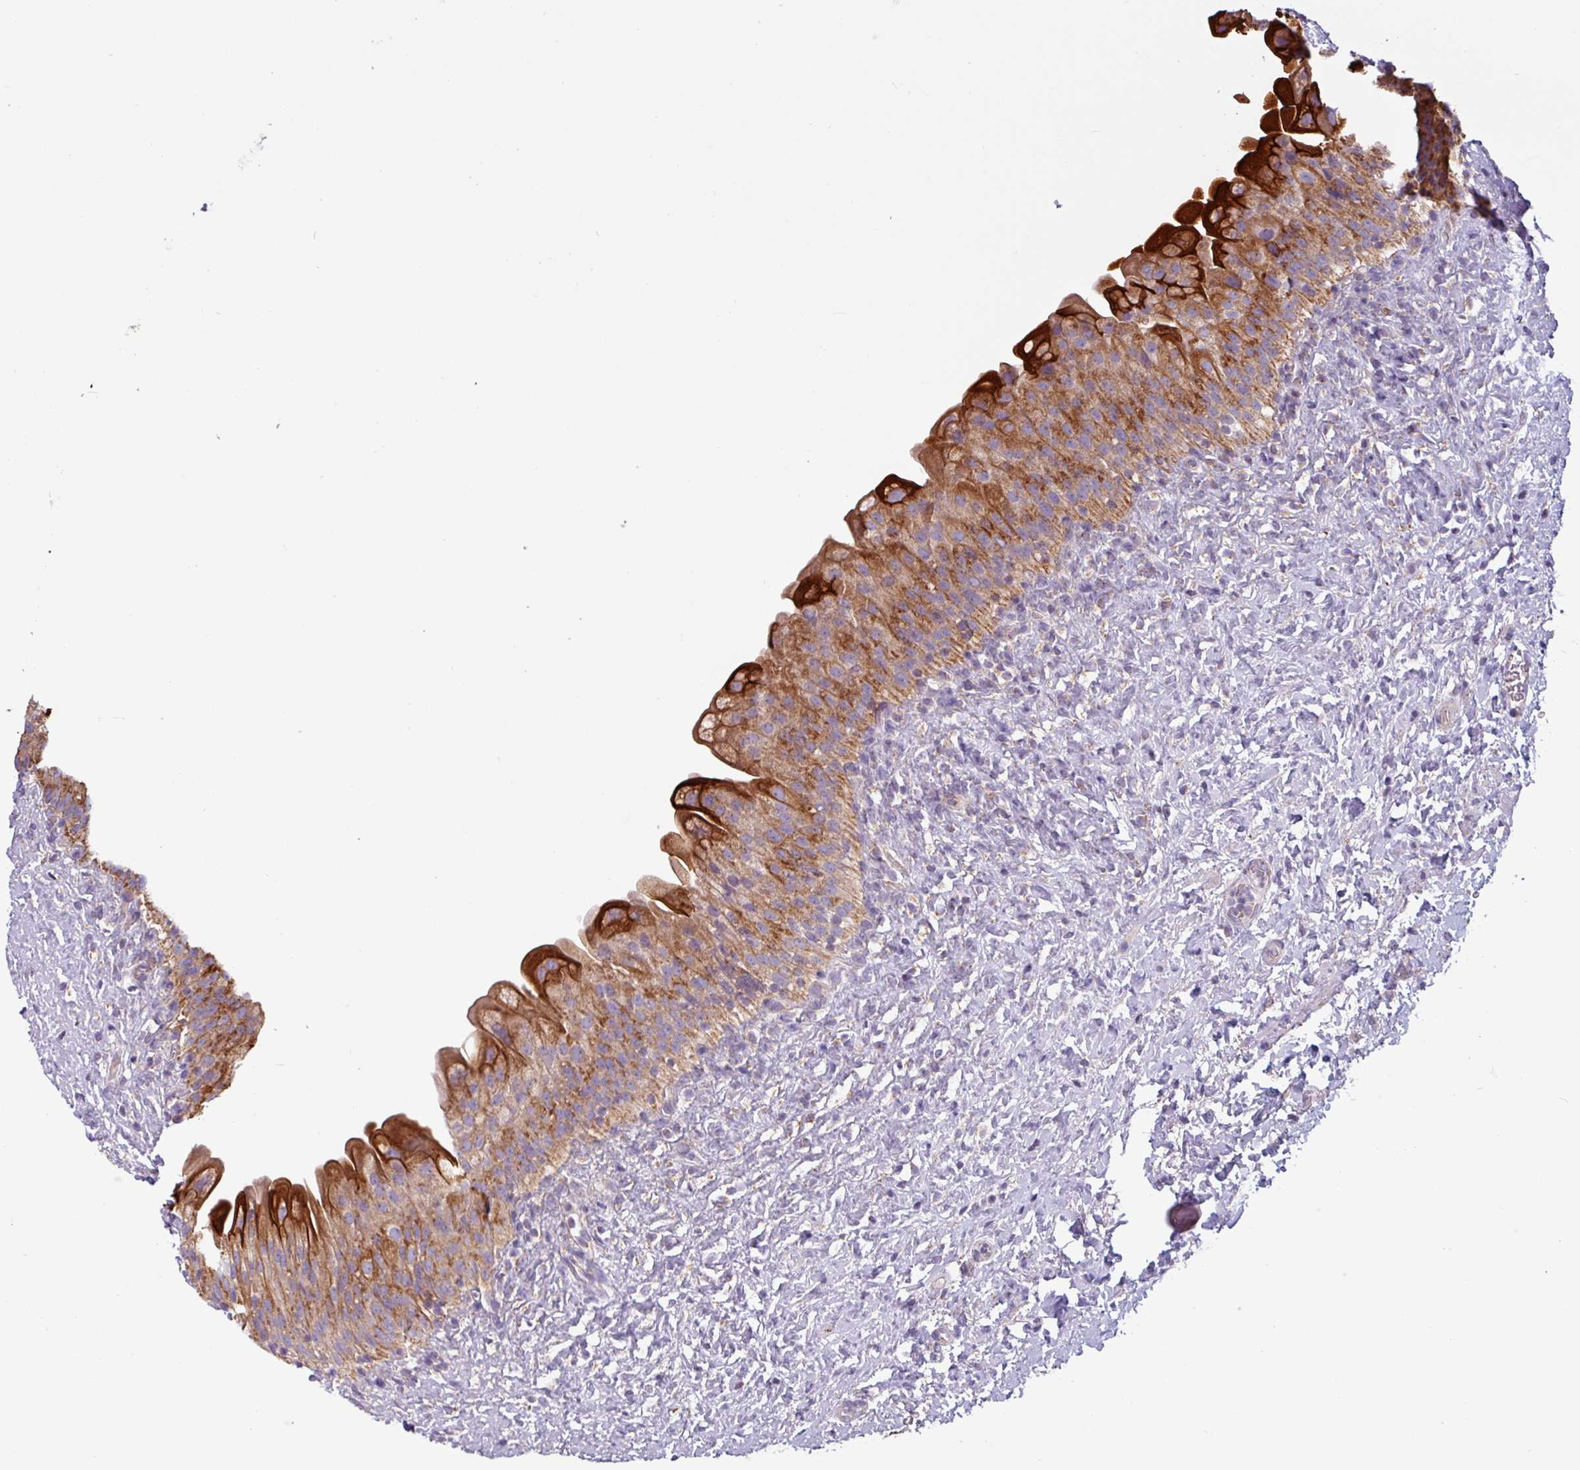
{"staining": {"intensity": "strong", "quantity": ">75%", "location": "cytoplasmic/membranous"}, "tissue": "urinary bladder", "cell_type": "Urothelial cells", "image_type": "normal", "snomed": [{"axis": "morphology", "description": "Normal tissue, NOS"}, {"axis": "topography", "description": "Urinary bladder"}], "caption": "Immunohistochemical staining of normal human urinary bladder displays >75% levels of strong cytoplasmic/membranous protein staining in approximately >75% of urothelial cells. The staining was performed using DAB, with brown indicating positive protein expression. Nuclei are stained blue with hematoxylin.", "gene": "CAMK1", "patient": {"sex": "female", "age": 27}}